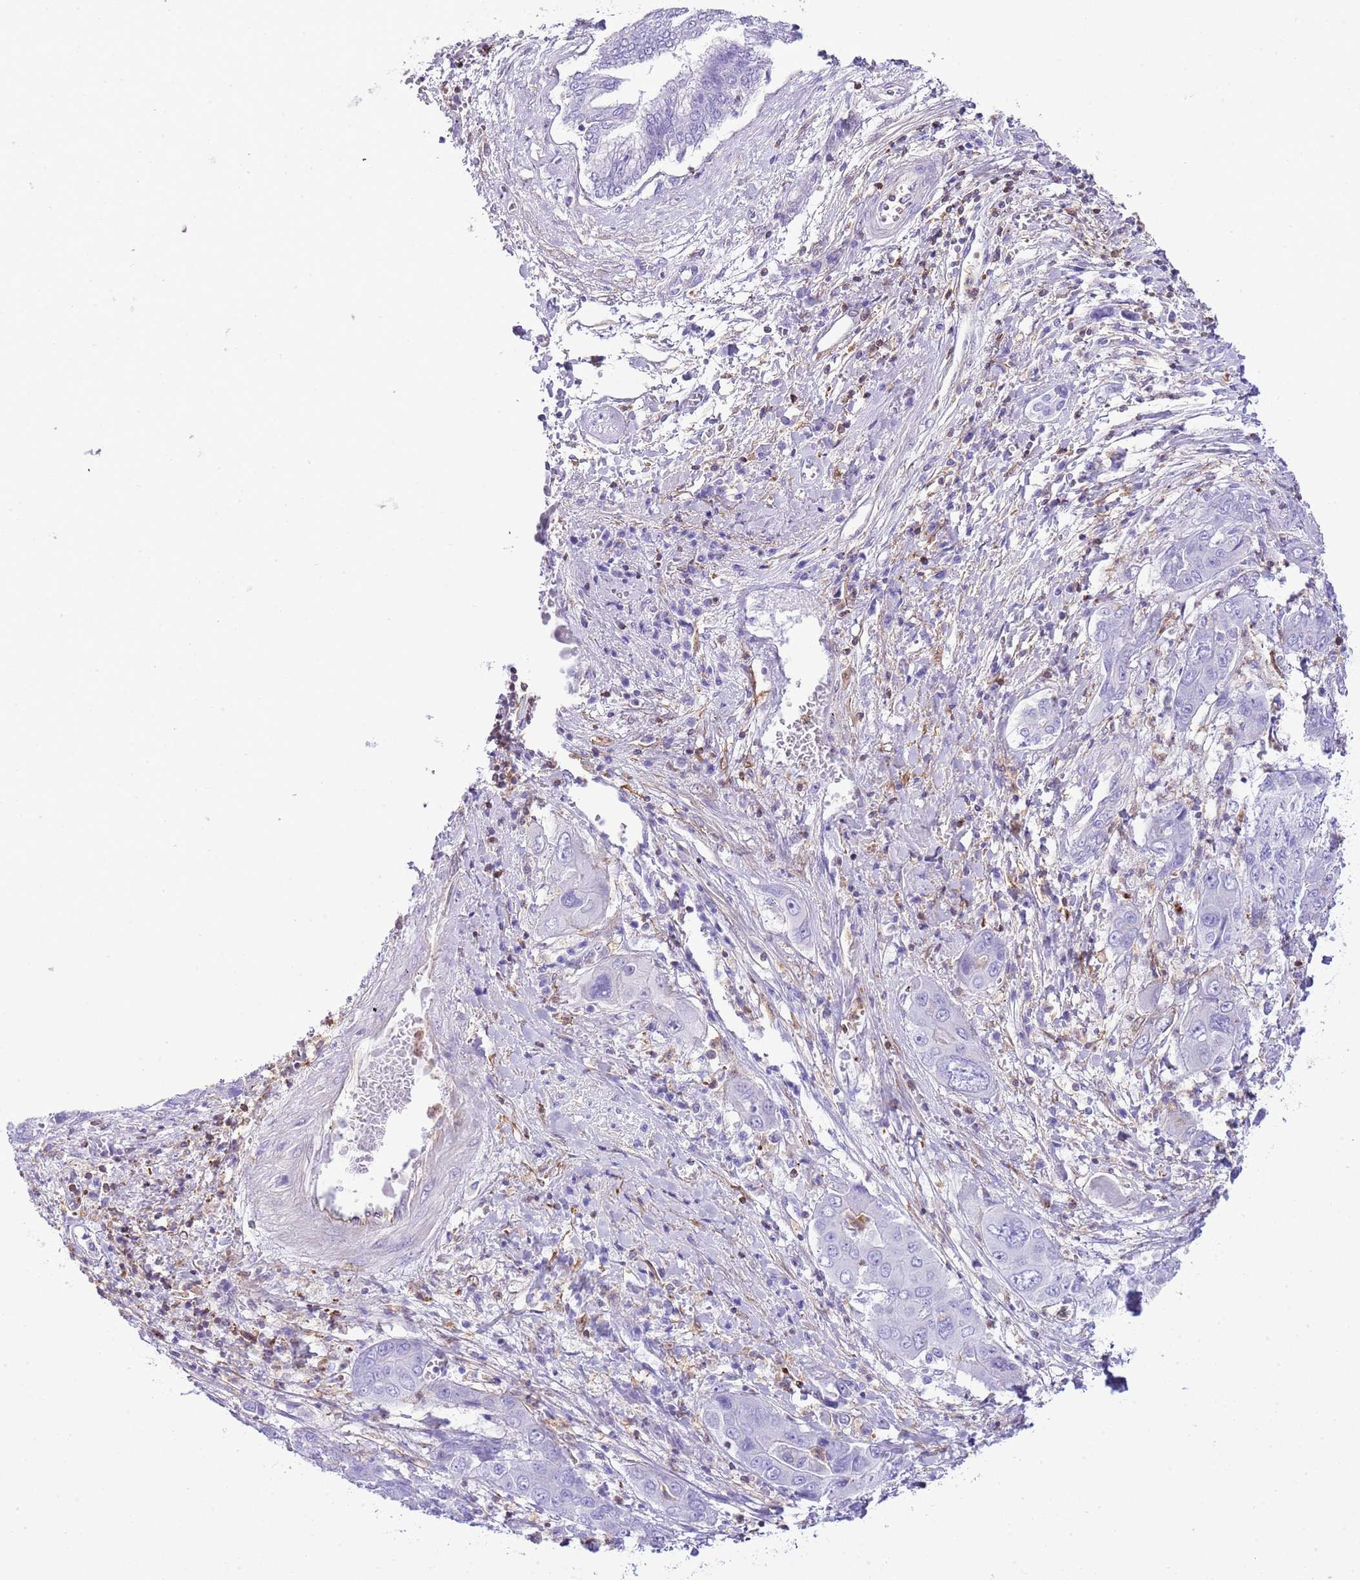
{"staining": {"intensity": "negative", "quantity": "none", "location": "none"}, "tissue": "liver cancer", "cell_type": "Tumor cells", "image_type": "cancer", "snomed": [{"axis": "morphology", "description": "Cholangiocarcinoma"}, {"axis": "topography", "description": "Liver"}], "caption": "Tumor cells show no significant protein staining in cholangiocarcinoma (liver).", "gene": "CNN2", "patient": {"sex": "male", "age": 67}}